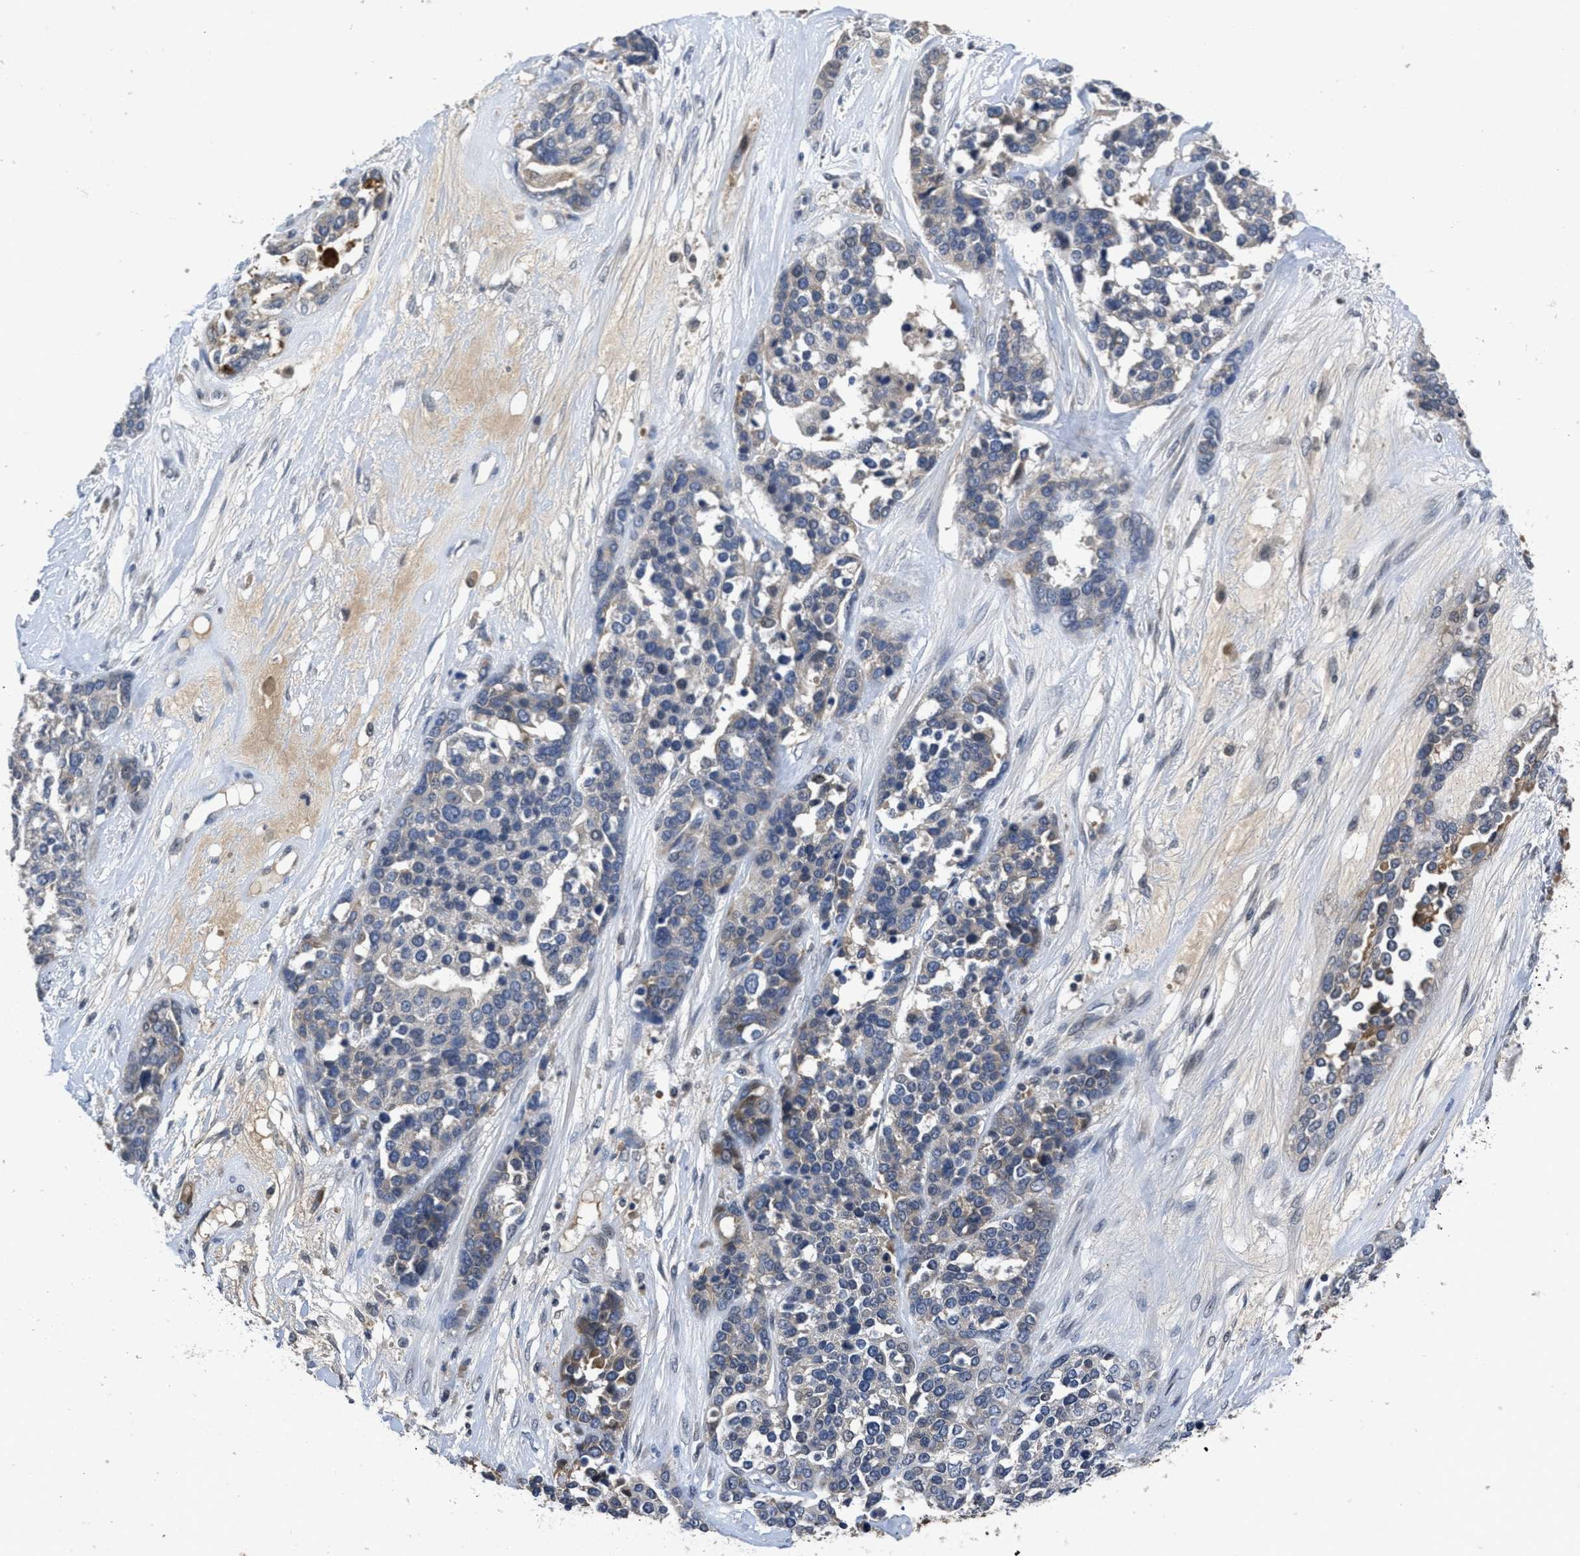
{"staining": {"intensity": "weak", "quantity": "<25%", "location": "cytoplasmic/membranous"}, "tissue": "ovarian cancer", "cell_type": "Tumor cells", "image_type": "cancer", "snomed": [{"axis": "morphology", "description": "Cystadenocarcinoma, serous, NOS"}, {"axis": "topography", "description": "Ovary"}], "caption": "A micrograph of human ovarian cancer (serous cystadenocarcinoma) is negative for staining in tumor cells. The staining is performed using DAB brown chromogen with nuclei counter-stained in using hematoxylin.", "gene": "ANGPT1", "patient": {"sex": "female", "age": 44}}